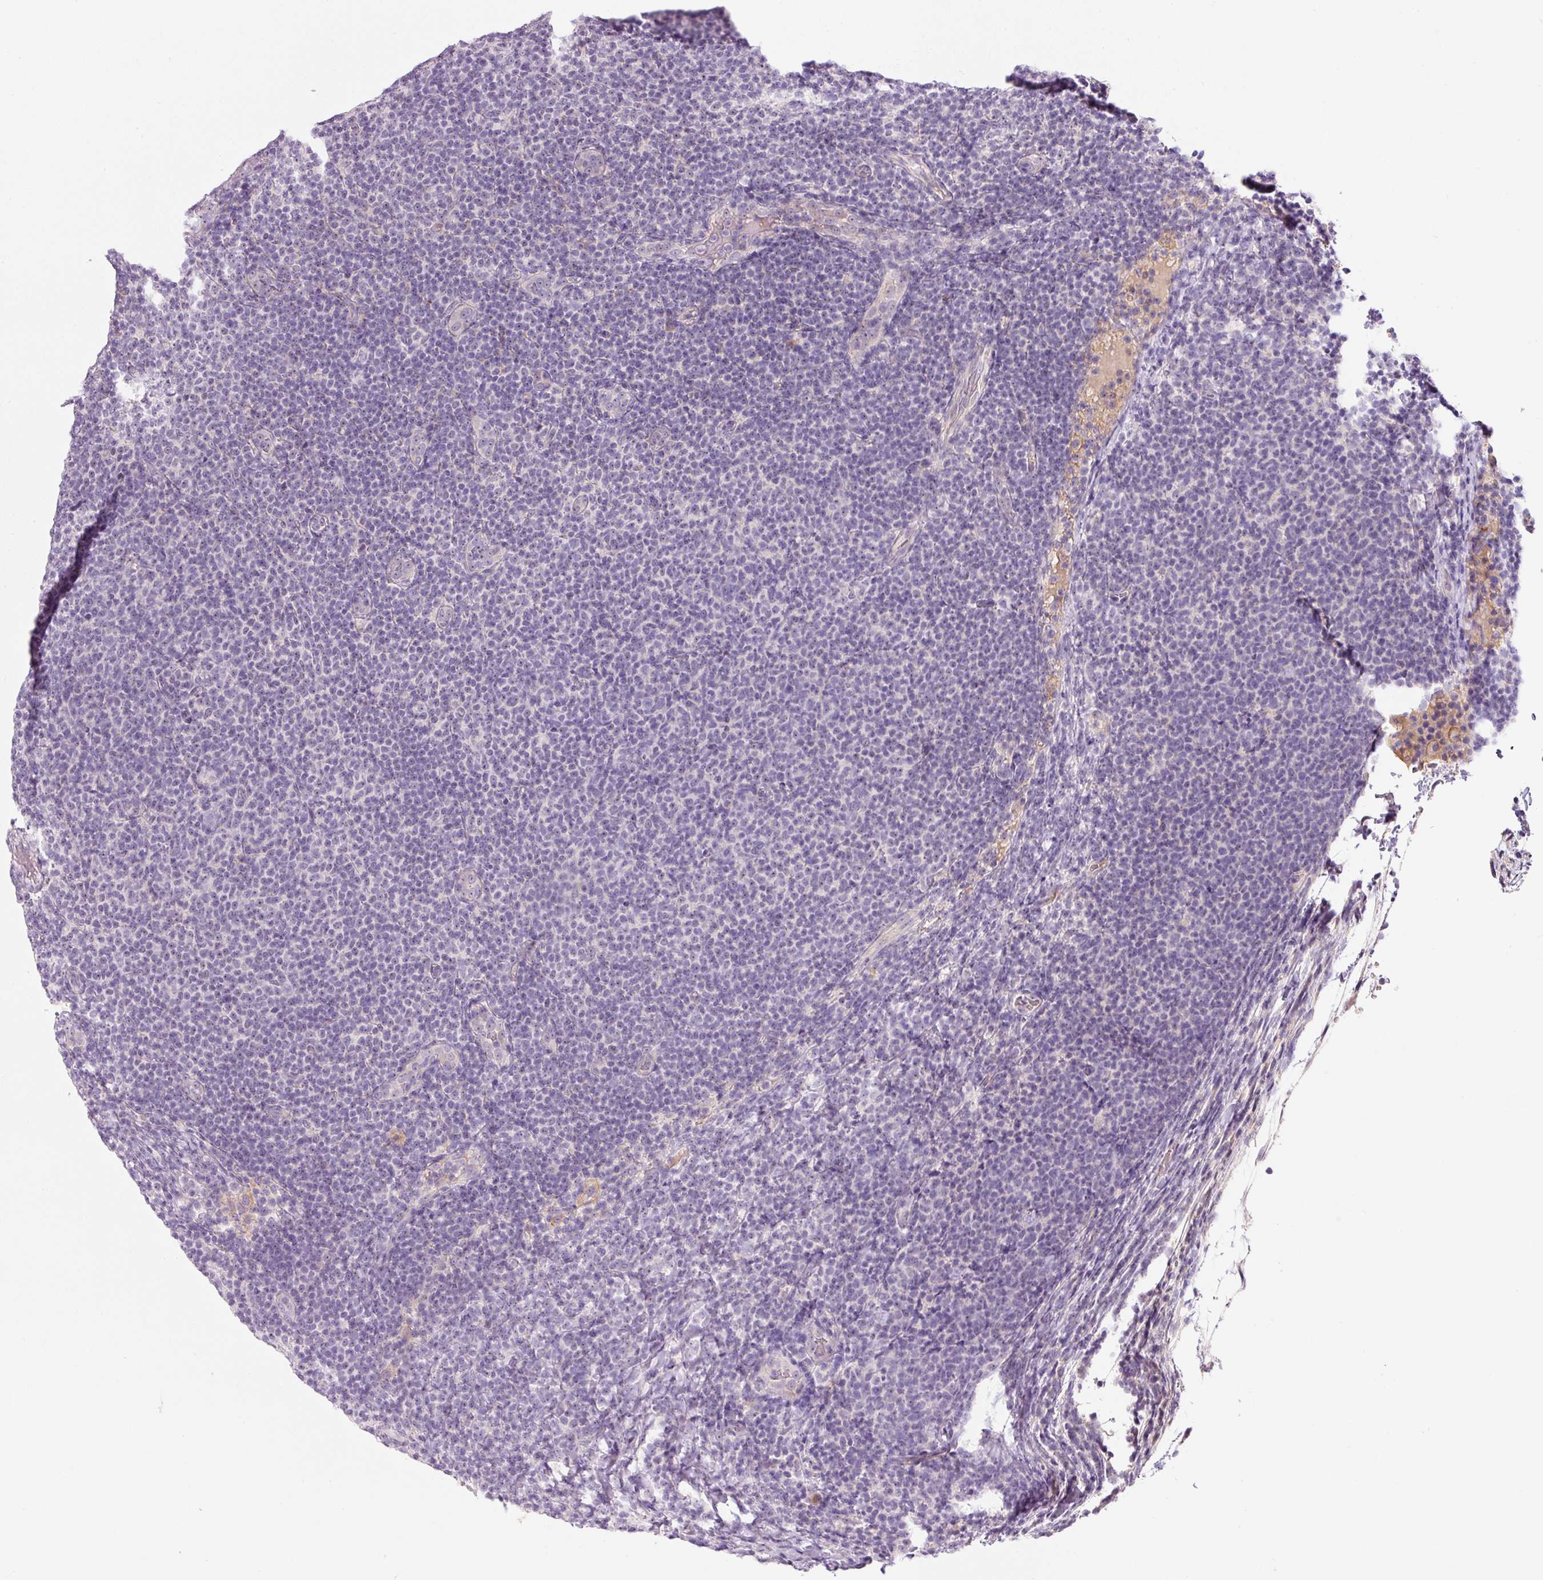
{"staining": {"intensity": "negative", "quantity": "none", "location": "none"}, "tissue": "lymphoma", "cell_type": "Tumor cells", "image_type": "cancer", "snomed": [{"axis": "morphology", "description": "Malignant lymphoma, non-Hodgkin's type, Low grade"}, {"axis": "topography", "description": "Lymph node"}], "caption": "Protein analysis of malignant lymphoma, non-Hodgkin's type (low-grade) demonstrates no significant expression in tumor cells. Brightfield microscopy of immunohistochemistry (IHC) stained with DAB (brown) and hematoxylin (blue), captured at high magnification.", "gene": "TMEM37", "patient": {"sex": "male", "age": 66}}